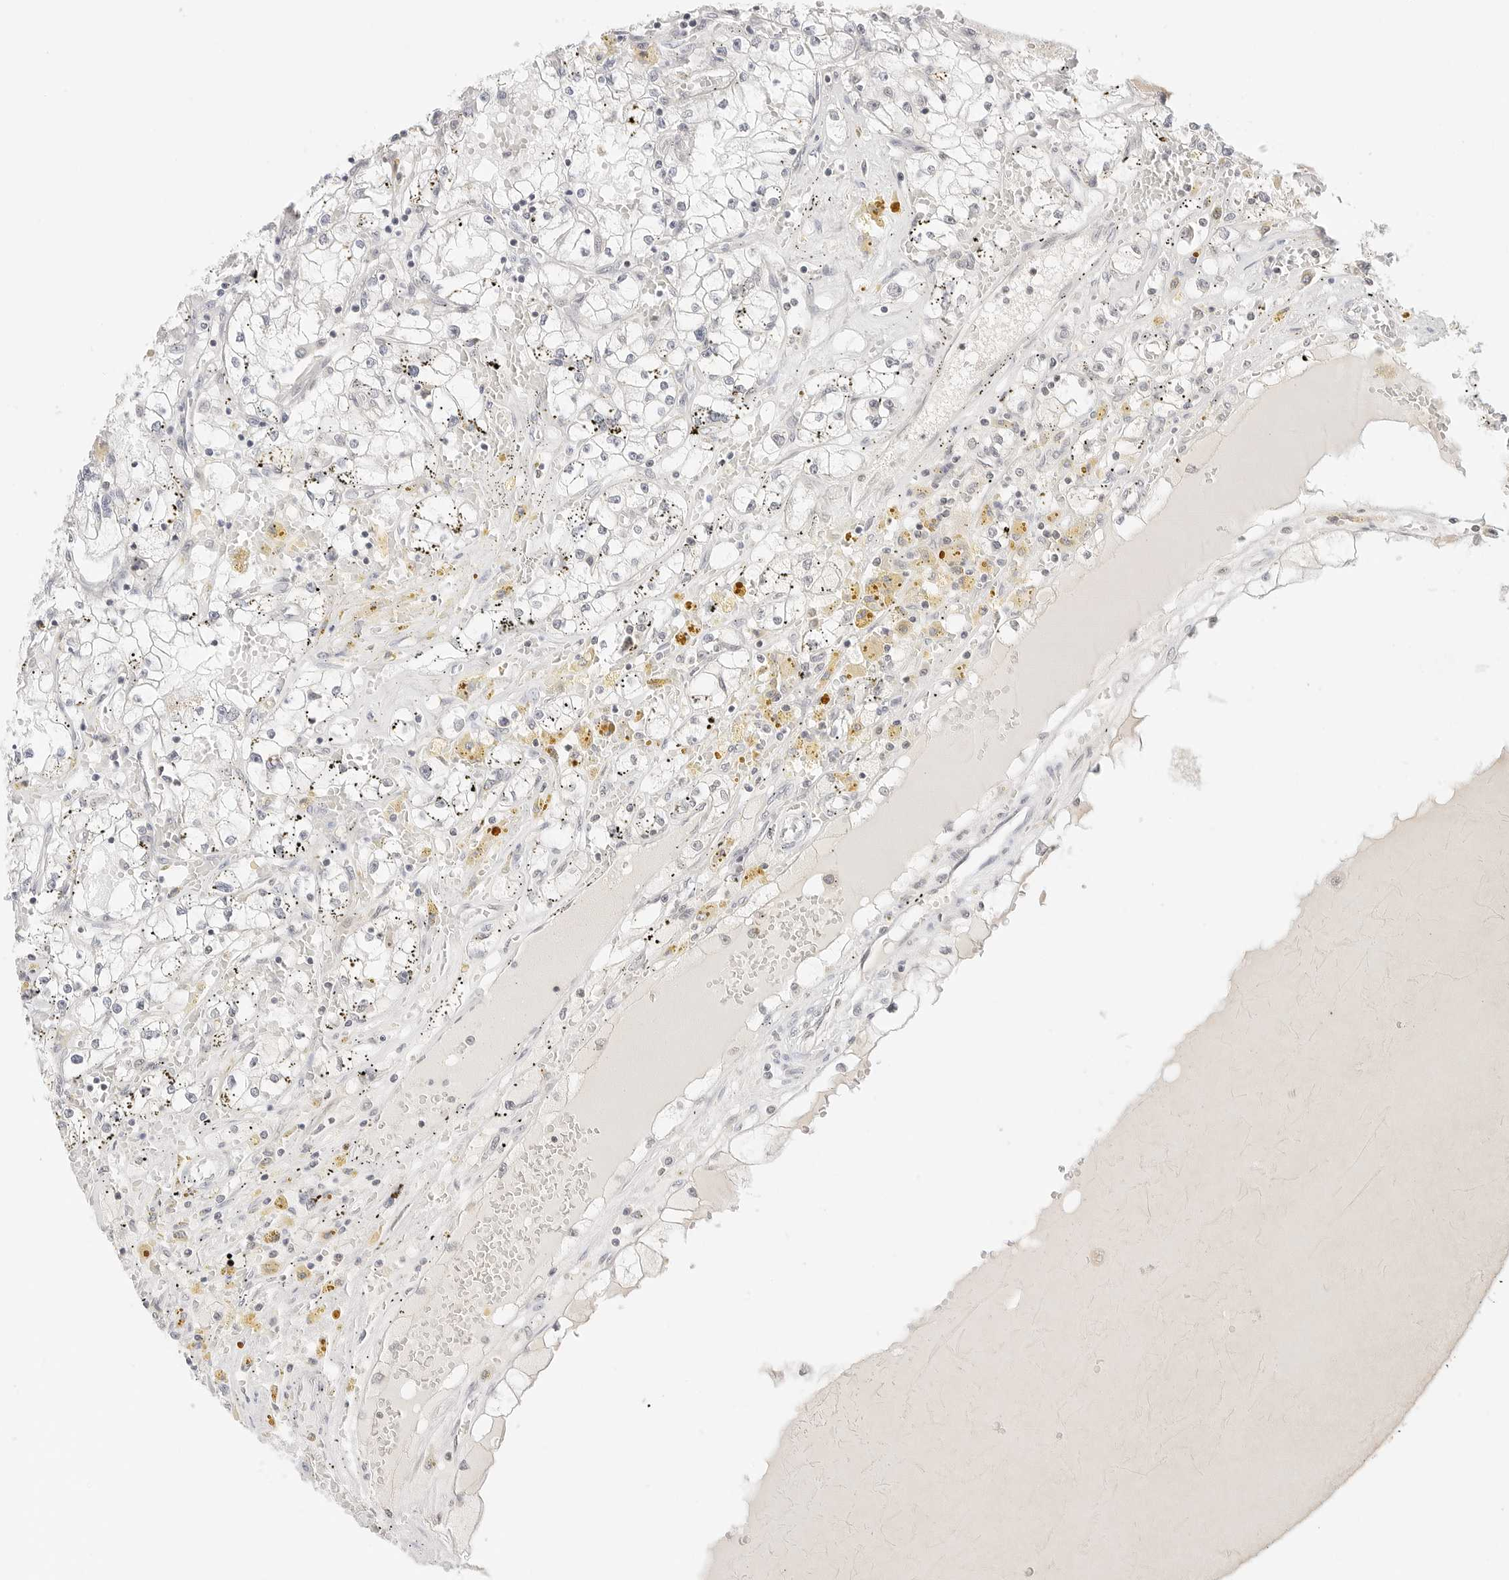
{"staining": {"intensity": "negative", "quantity": "none", "location": "none"}, "tissue": "renal cancer", "cell_type": "Tumor cells", "image_type": "cancer", "snomed": [{"axis": "morphology", "description": "Adenocarcinoma, NOS"}, {"axis": "topography", "description": "Kidney"}], "caption": "DAB immunohistochemical staining of renal adenocarcinoma displays no significant expression in tumor cells.", "gene": "SEPTIN4", "patient": {"sex": "male", "age": 56}}